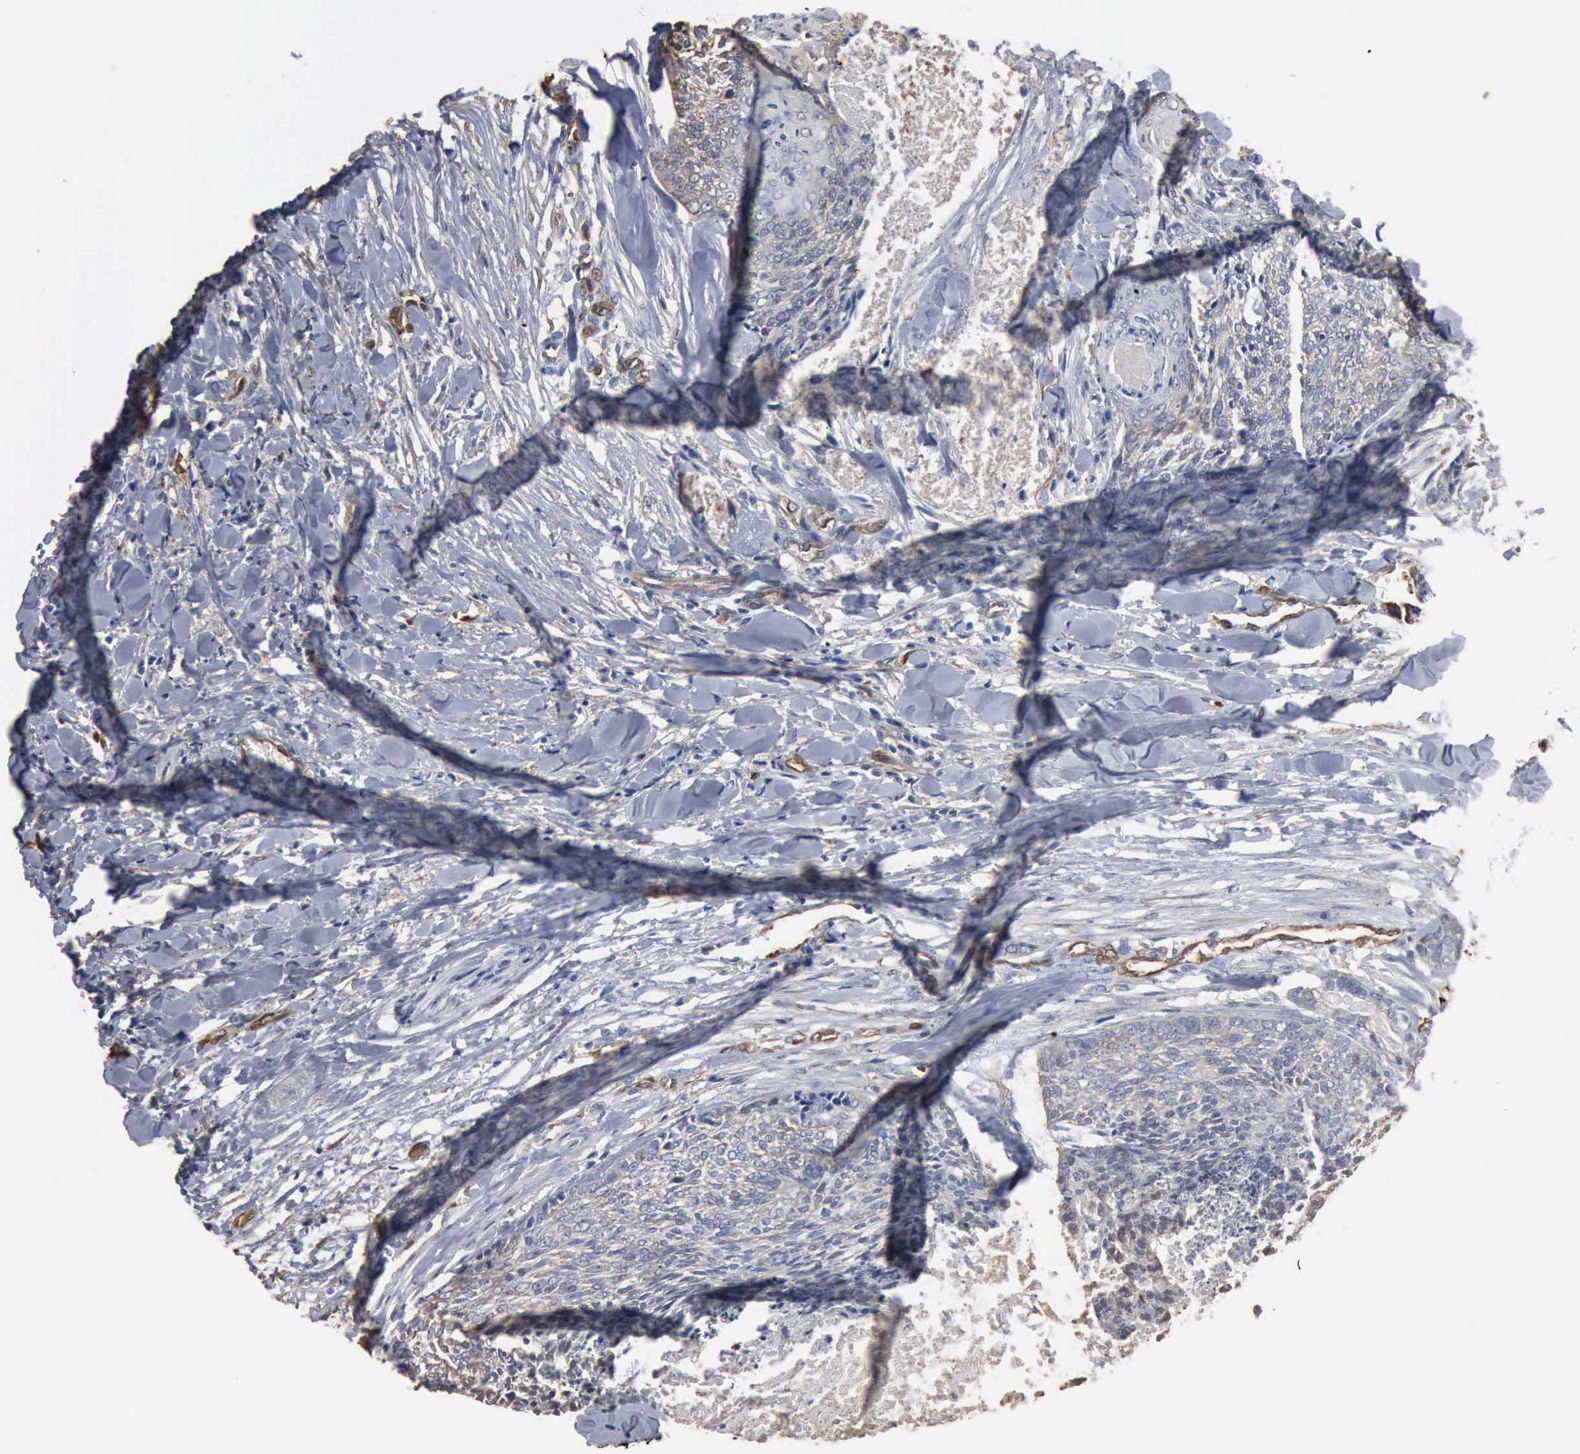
{"staining": {"intensity": "weak", "quantity": ">75%", "location": "cytoplasmic/membranous"}, "tissue": "head and neck cancer", "cell_type": "Tumor cells", "image_type": "cancer", "snomed": [{"axis": "morphology", "description": "Squamous cell carcinoma, NOS"}, {"axis": "topography", "description": "Salivary gland"}, {"axis": "topography", "description": "Head-Neck"}], "caption": "Tumor cells demonstrate low levels of weak cytoplasmic/membranous positivity in approximately >75% of cells in human head and neck cancer.", "gene": "FSCN1", "patient": {"sex": "male", "age": 70}}